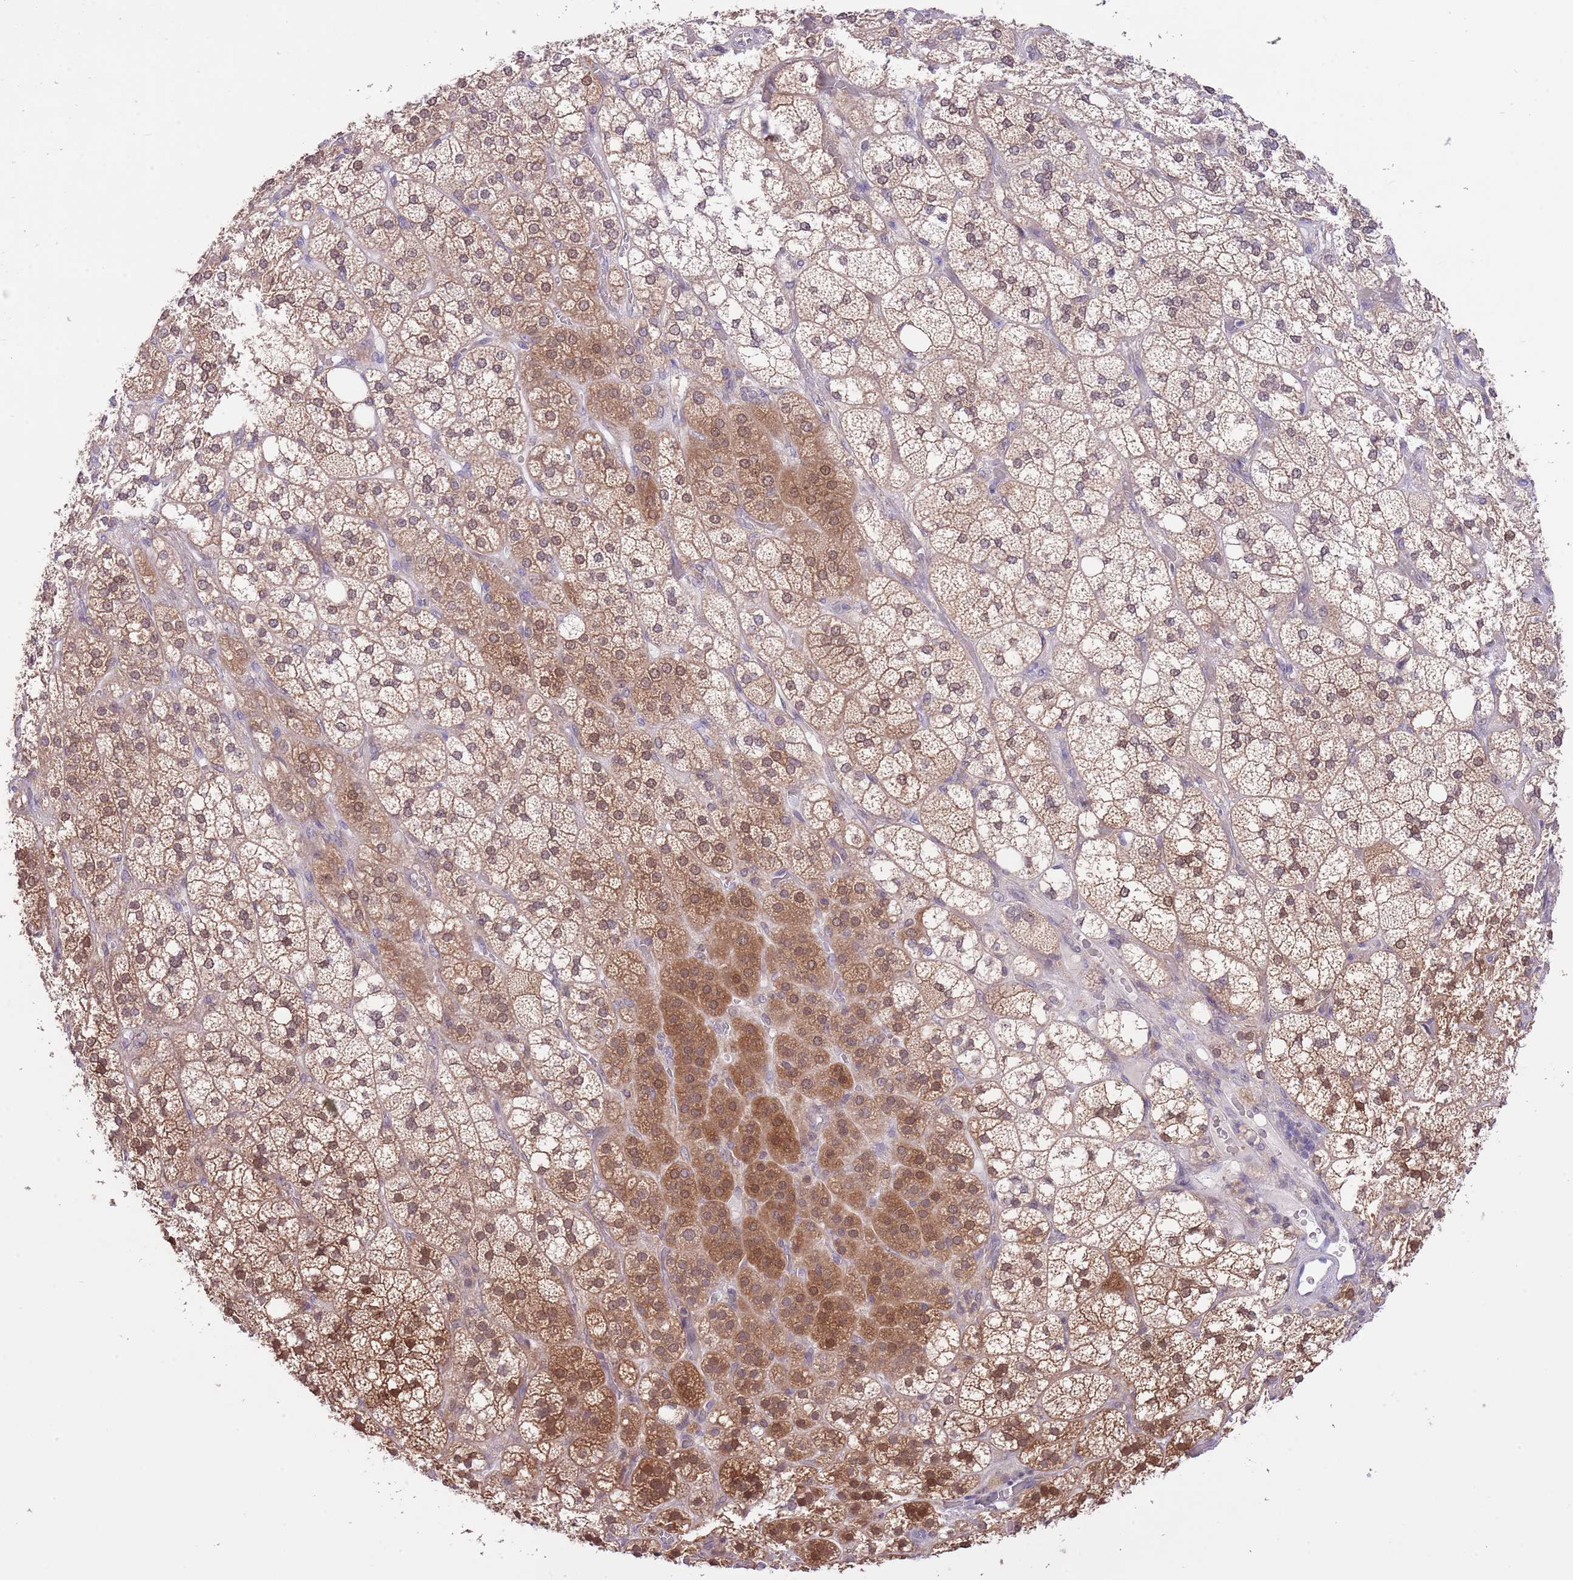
{"staining": {"intensity": "moderate", "quantity": ">75%", "location": "cytoplasmic/membranous,nuclear"}, "tissue": "adrenal gland", "cell_type": "Glandular cells", "image_type": "normal", "snomed": [{"axis": "morphology", "description": "Normal tissue, NOS"}, {"axis": "topography", "description": "Adrenal gland"}], "caption": "Immunohistochemistry (IHC) staining of benign adrenal gland, which displays medium levels of moderate cytoplasmic/membranous,nuclear staining in approximately >75% of glandular cells indicating moderate cytoplasmic/membranous,nuclear protein expression. The staining was performed using DAB (3,3'-diaminobenzidine) (brown) for protein detection and nuclei were counterstained in hematoxylin (blue).", "gene": "GALK2", "patient": {"sex": "male", "age": 61}}